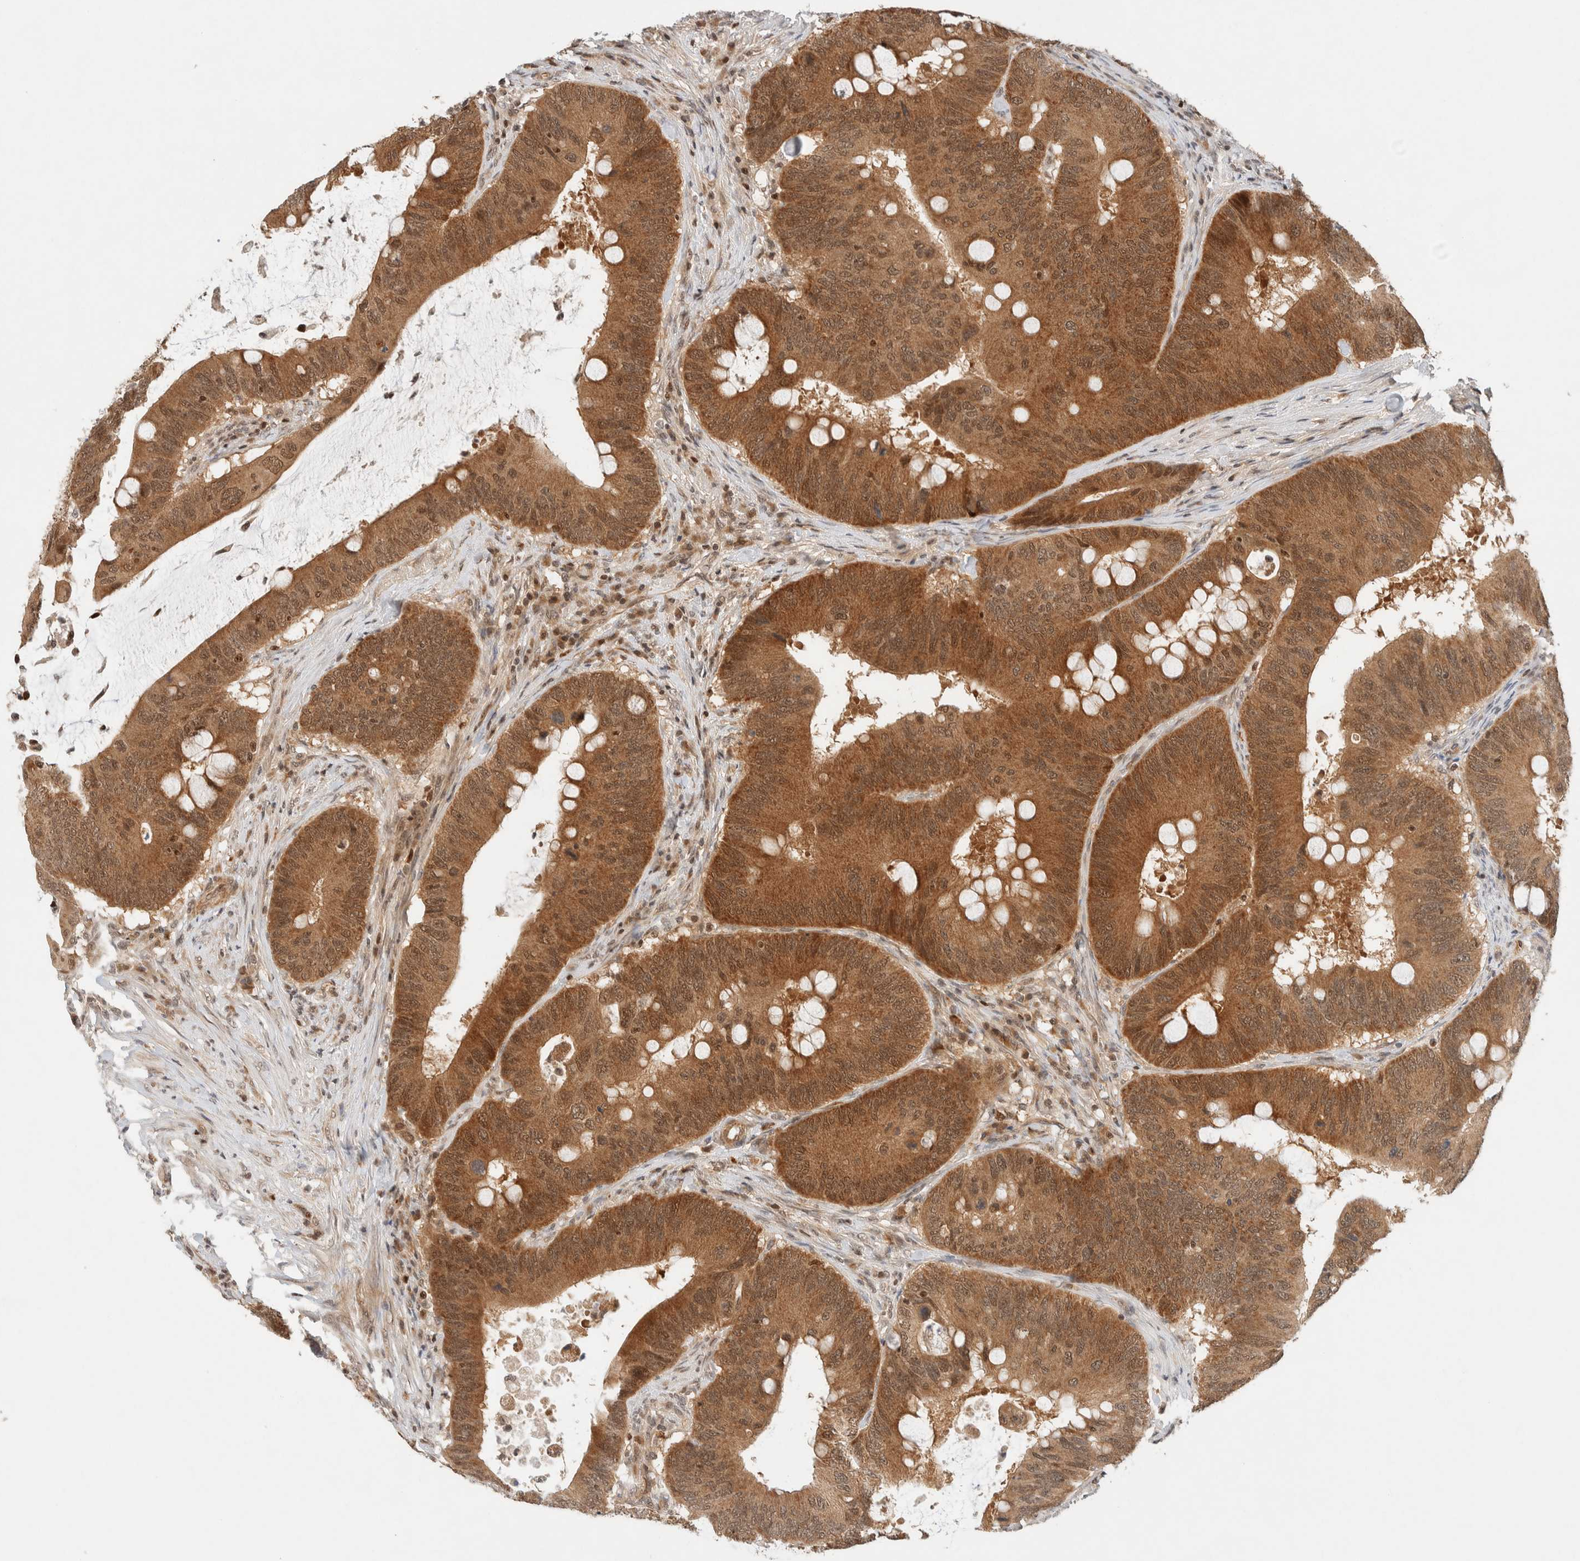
{"staining": {"intensity": "moderate", "quantity": ">75%", "location": "cytoplasmic/membranous,nuclear"}, "tissue": "colorectal cancer", "cell_type": "Tumor cells", "image_type": "cancer", "snomed": [{"axis": "morphology", "description": "Adenocarcinoma, NOS"}, {"axis": "topography", "description": "Colon"}], "caption": "The immunohistochemical stain highlights moderate cytoplasmic/membranous and nuclear positivity in tumor cells of adenocarcinoma (colorectal) tissue.", "gene": "C8orf76", "patient": {"sex": "male", "age": 71}}